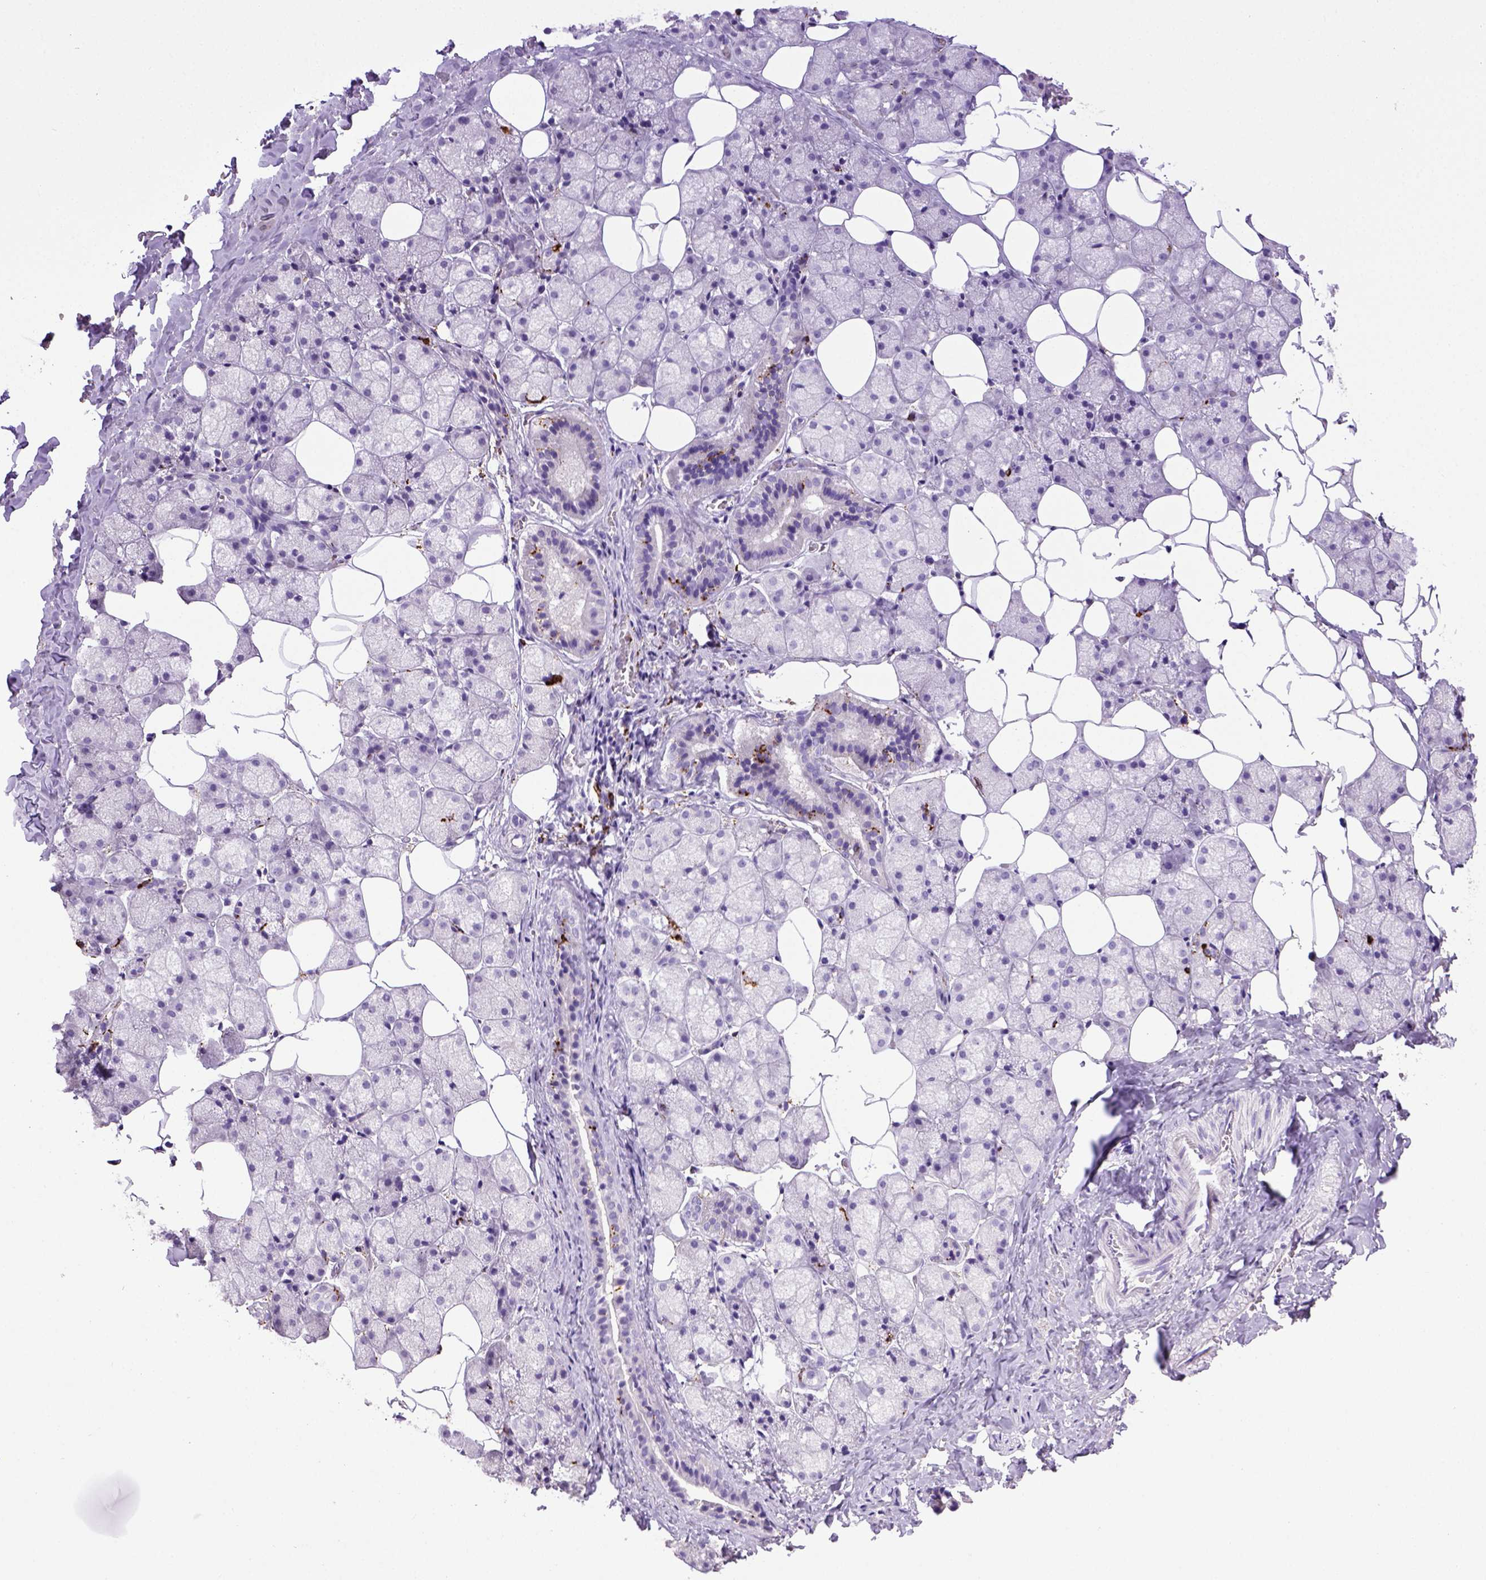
{"staining": {"intensity": "negative", "quantity": "none", "location": "none"}, "tissue": "salivary gland", "cell_type": "Glandular cells", "image_type": "normal", "snomed": [{"axis": "morphology", "description": "Normal tissue, NOS"}, {"axis": "topography", "description": "Salivary gland"}], "caption": "Immunohistochemical staining of benign salivary gland reveals no significant expression in glandular cells.", "gene": "CD68", "patient": {"sex": "male", "age": 38}}